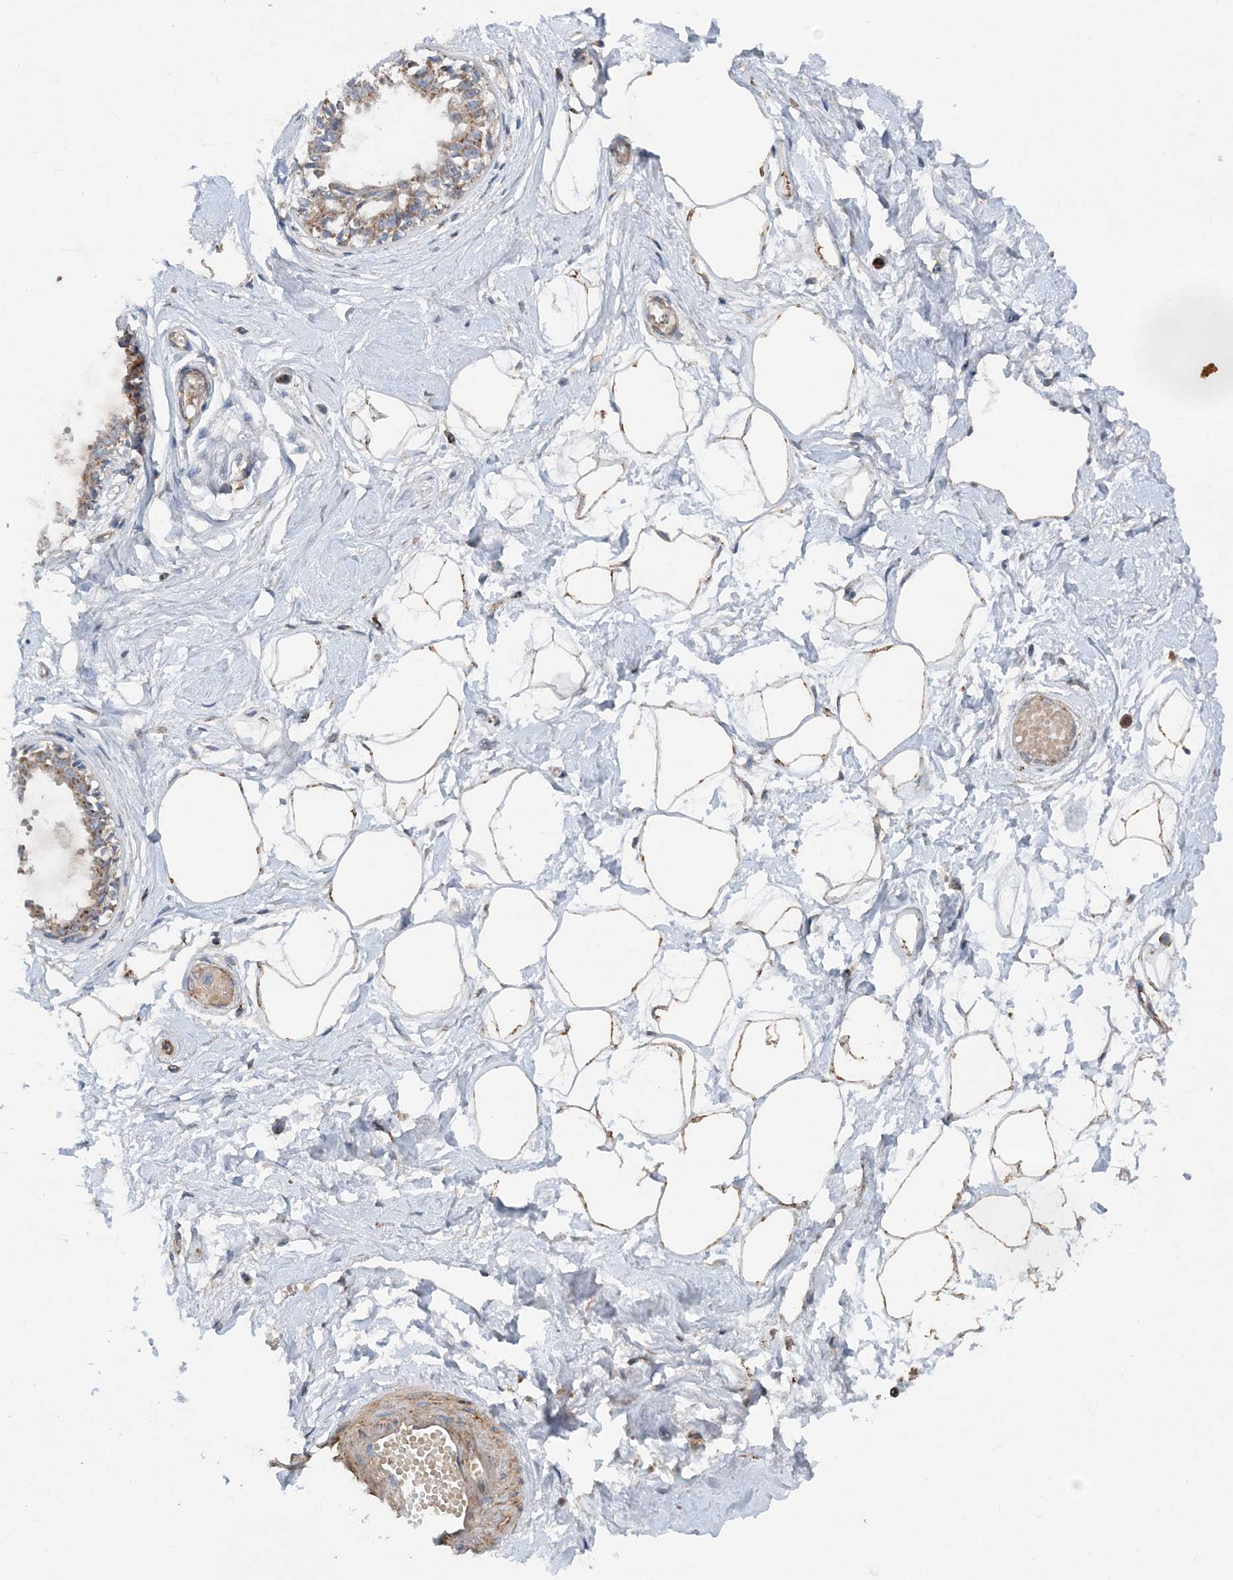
{"staining": {"intensity": "negative", "quantity": "none", "location": "none"}, "tissue": "breast", "cell_type": "Adipocytes", "image_type": "normal", "snomed": [{"axis": "morphology", "description": "Normal tissue, NOS"}, {"axis": "topography", "description": "Breast"}], "caption": "Immunohistochemistry of unremarkable human breast demonstrates no expression in adipocytes.", "gene": "SPRY2", "patient": {"sex": "female", "age": 45}}